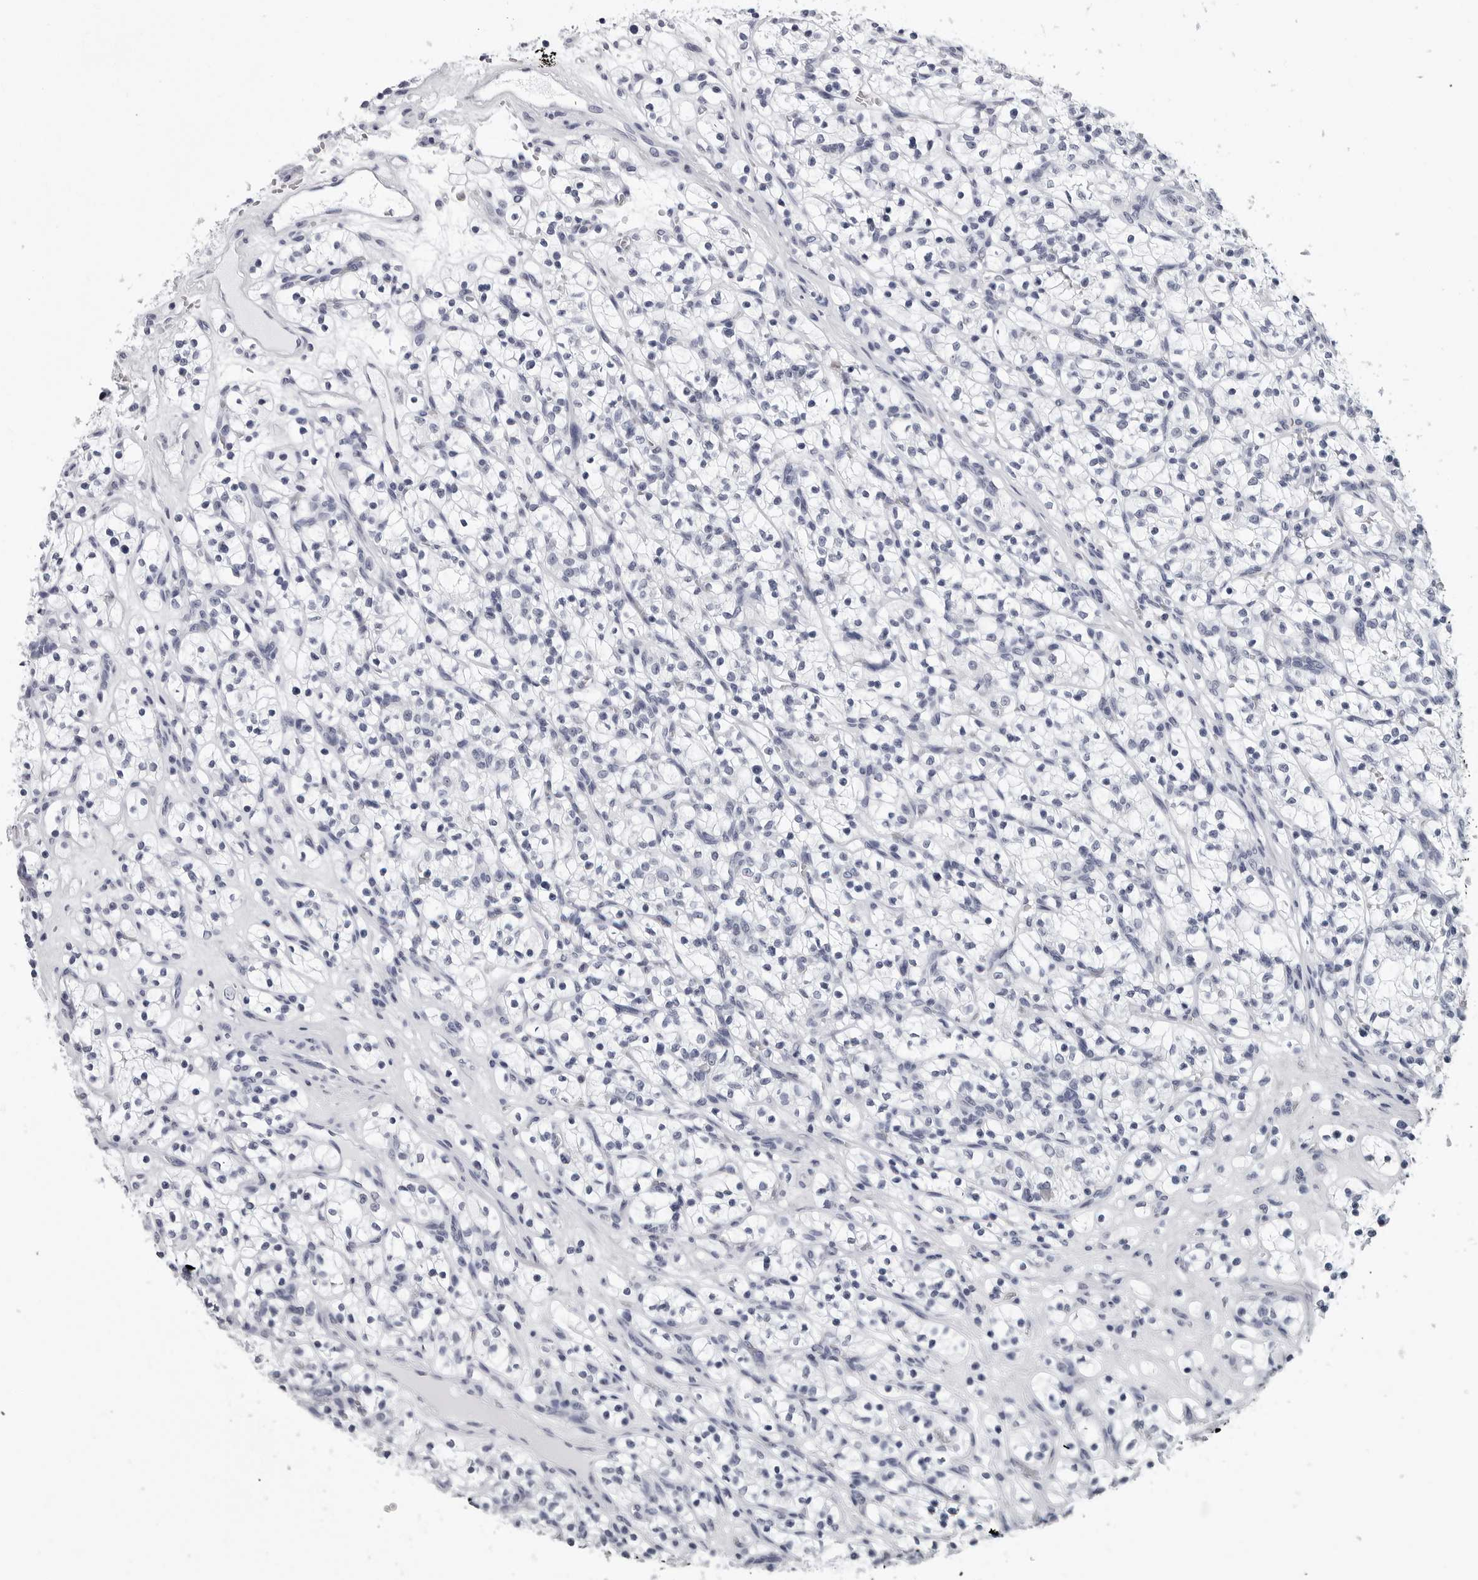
{"staining": {"intensity": "negative", "quantity": "none", "location": "none"}, "tissue": "renal cancer", "cell_type": "Tumor cells", "image_type": "cancer", "snomed": [{"axis": "morphology", "description": "Adenocarcinoma, NOS"}, {"axis": "topography", "description": "Kidney"}], "caption": "A high-resolution histopathology image shows IHC staining of renal cancer (adenocarcinoma), which shows no significant positivity in tumor cells. (Stains: DAB (3,3'-diaminobenzidine) IHC with hematoxylin counter stain, Microscopy: brightfield microscopy at high magnification).", "gene": "GNL2", "patient": {"sex": "female", "age": 57}}